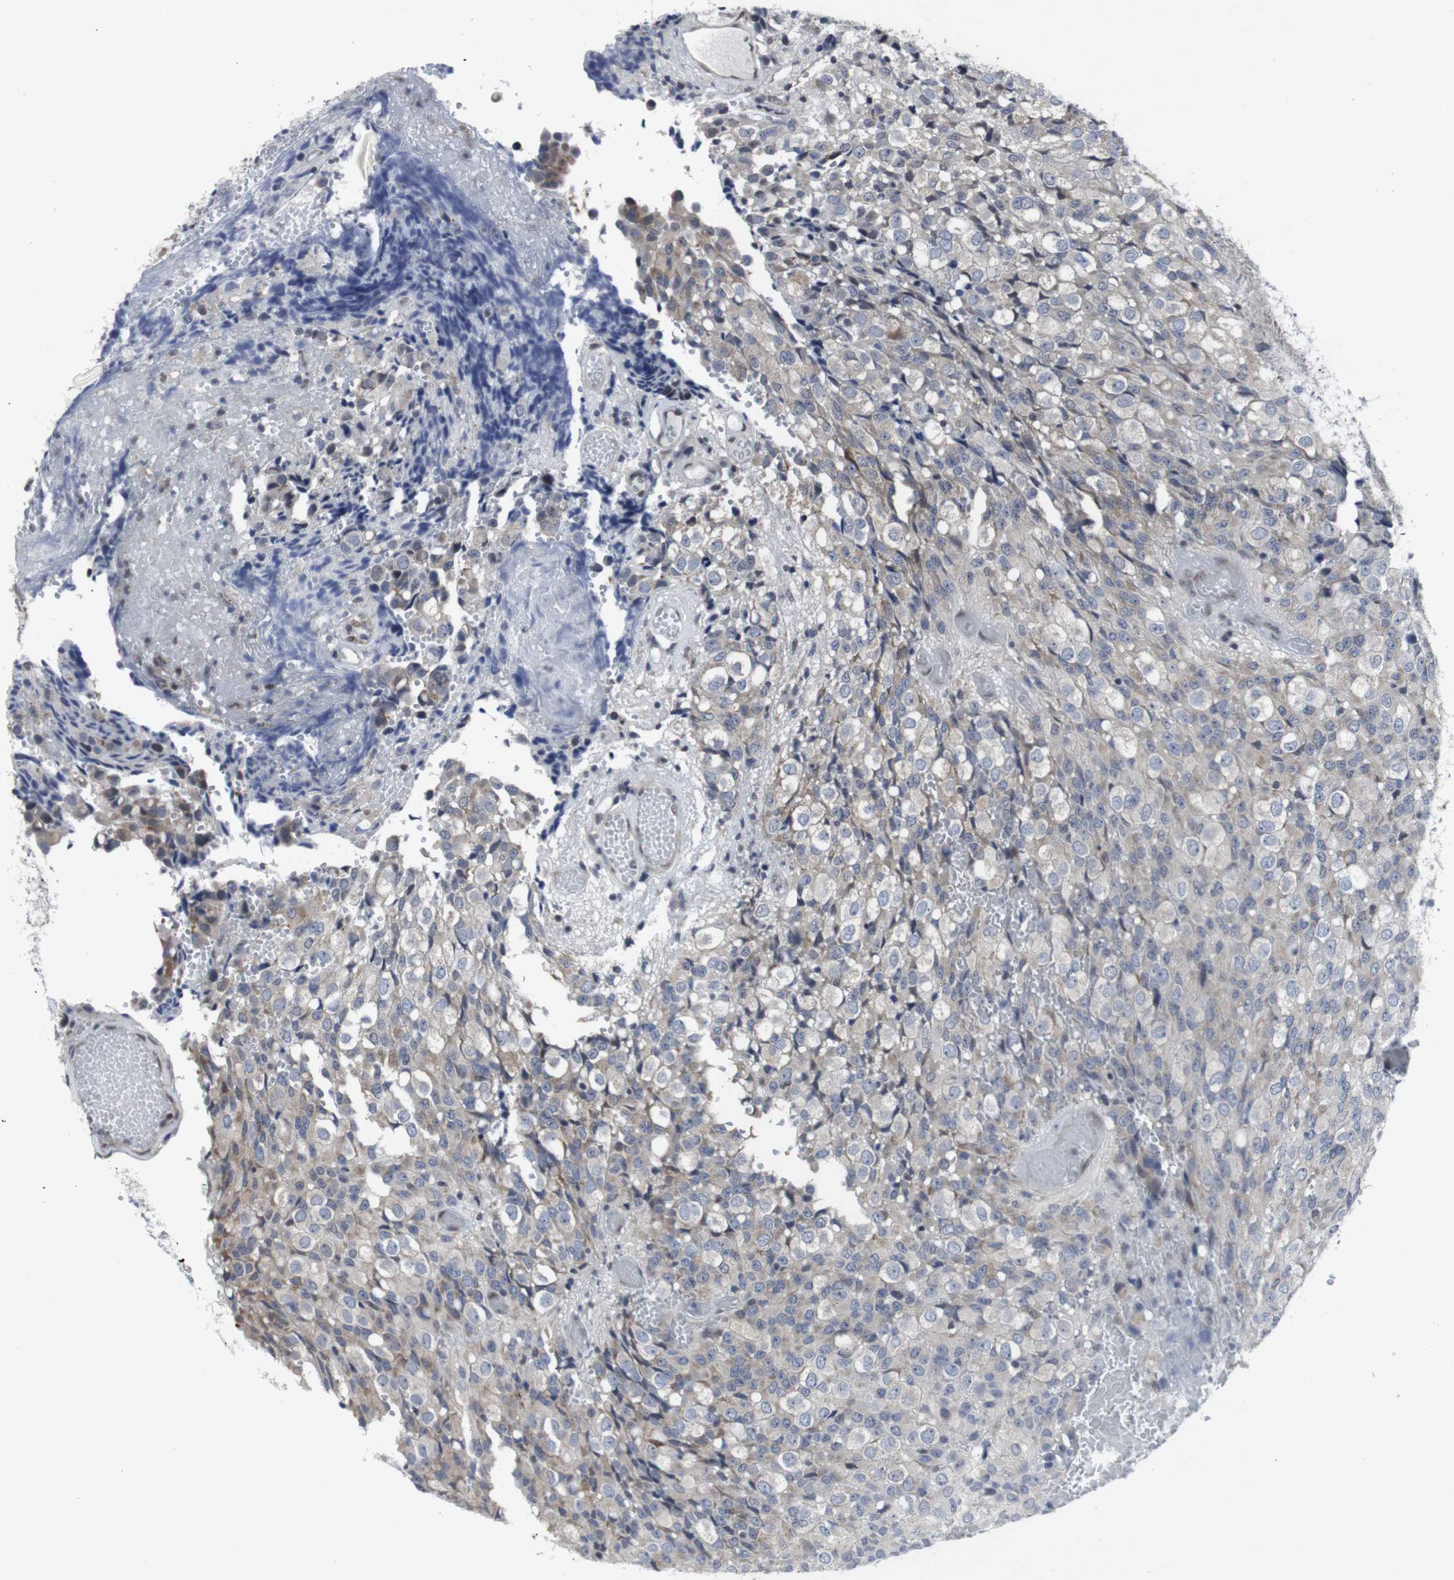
{"staining": {"intensity": "weak", "quantity": "<25%", "location": "cytoplasmic/membranous"}, "tissue": "glioma", "cell_type": "Tumor cells", "image_type": "cancer", "snomed": [{"axis": "morphology", "description": "Glioma, malignant, High grade"}, {"axis": "topography", "description": "Brain"}], "caption": "Immunohistochemistry (IHC) image of human high-grade glioma (malignant) stained for a protein (brown), which shows no expression in tumor cells. (DAB (3,3'-diaminobenzidine) IHC visualized using brightfield microscopy, high magnification).", "gene": "GEMIN2", "patient": {"sex": "male", "age": 32}}